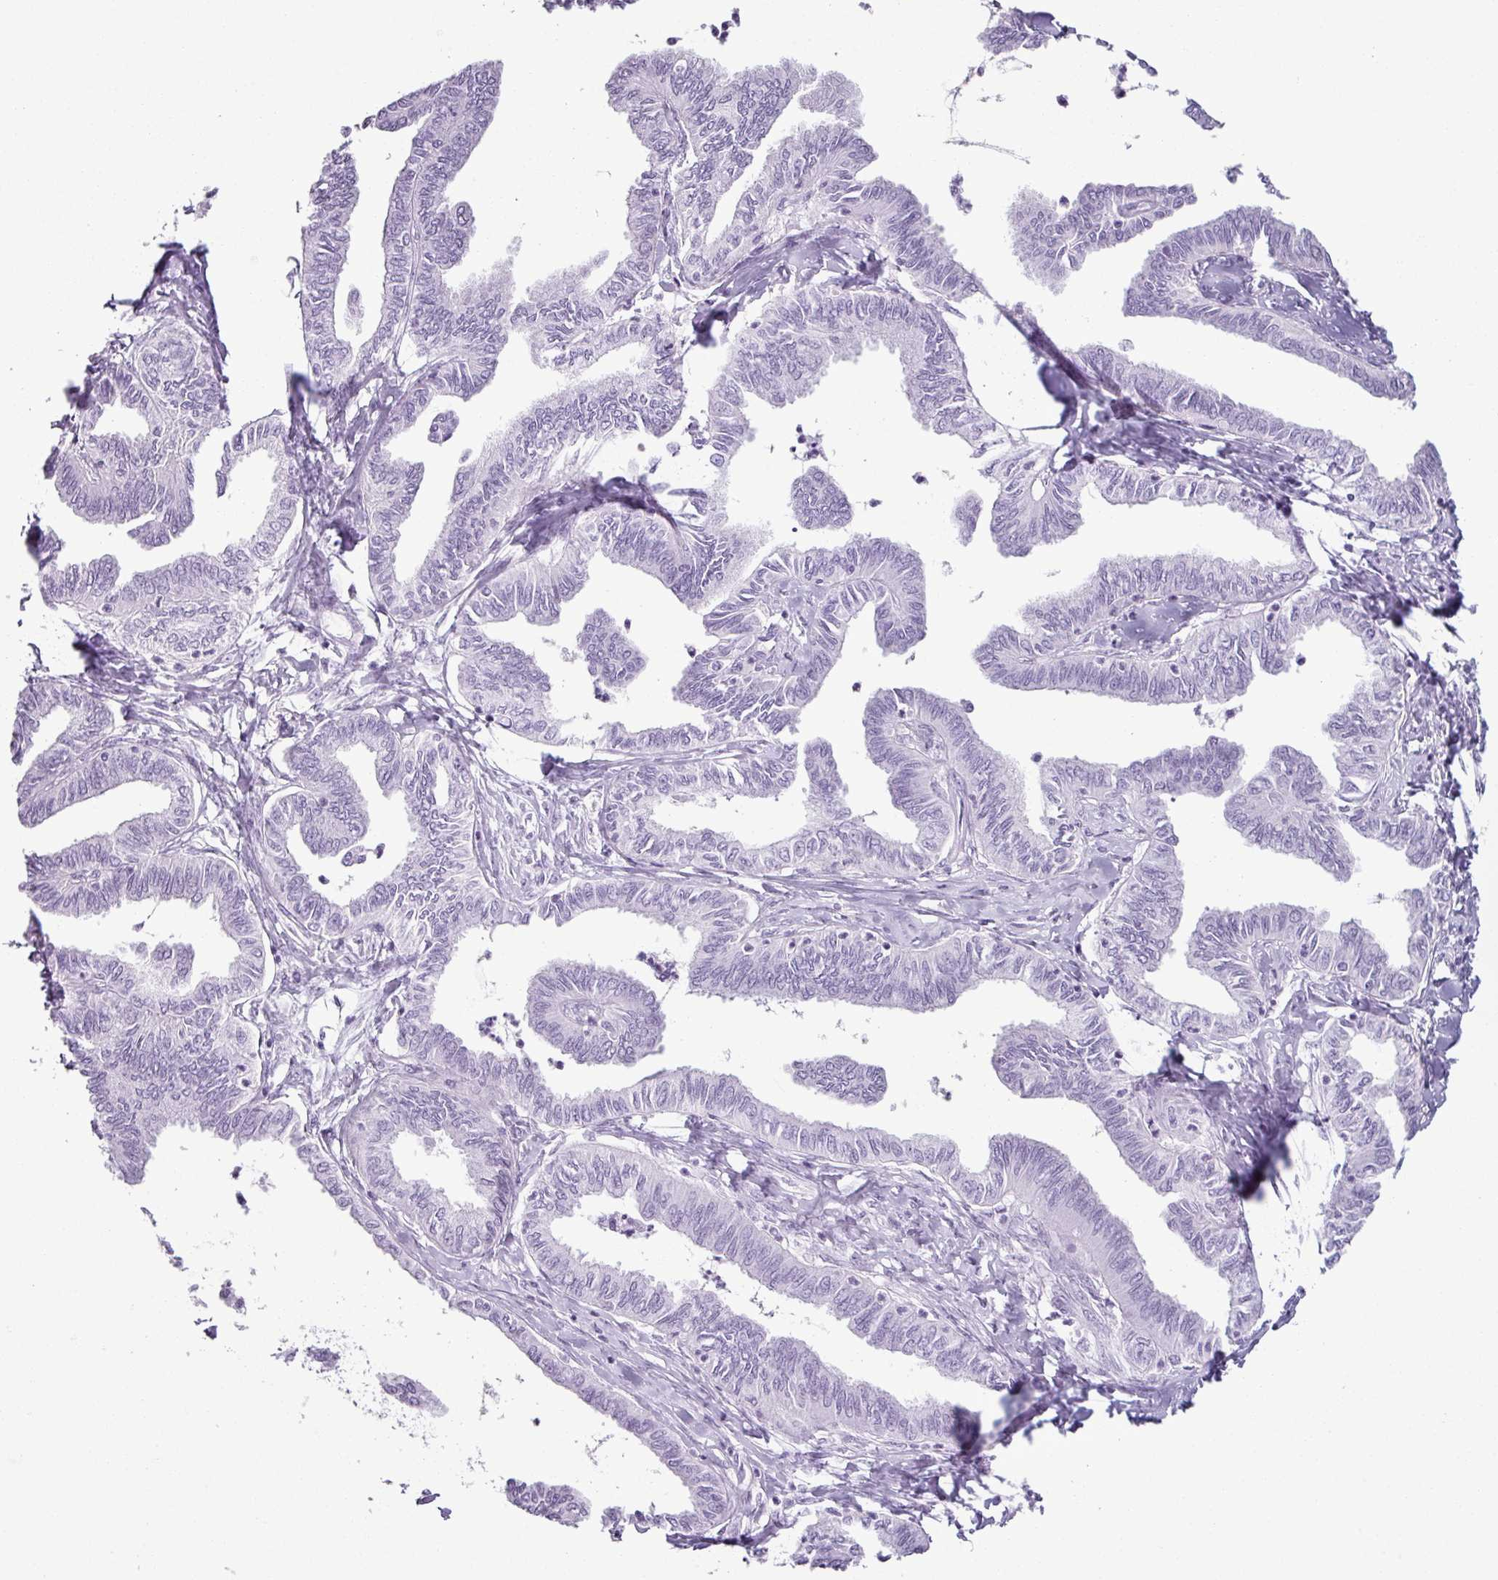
{"staining": {"intensity": "negative", "quantity": "none", "location": "none"}, "tissue": "ovarian cancer", "cell_type": "Tumor cells", "image_type": "cancer", "snomed": [{"axis": "morphology", "description": "Carcinoma, endometroid"}, {"axis": "topography", "description": "Ovary"}], "caption": "The IHC micrograph has no significant positivity in tumor cells of ovarian cancer (endometroid carcinoma) tissue.", "gene": "SCT", "patient": {"sex": "female", "age": 70}}